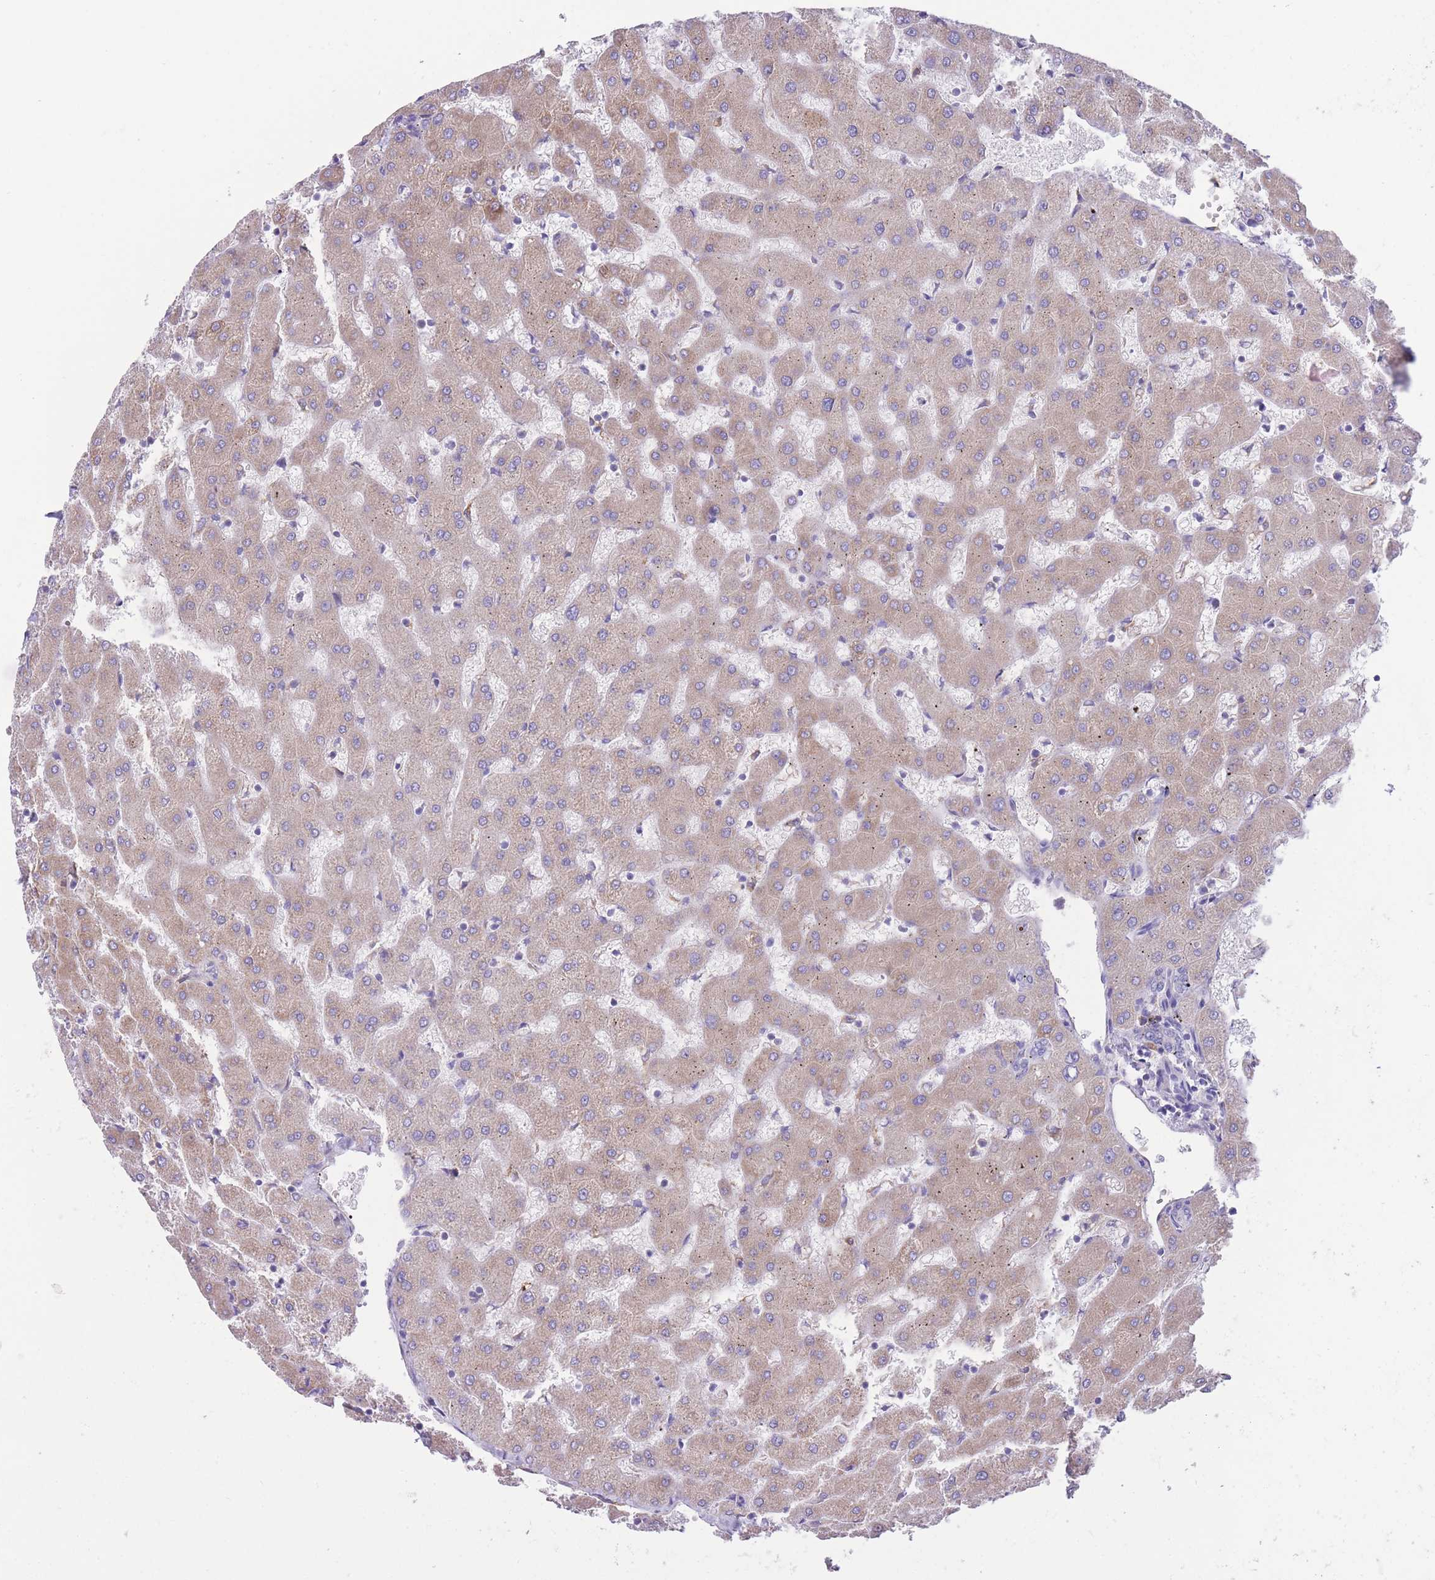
{"staining": {"intensity": "negative", "quantity": "none", "location": "none"}, "tissue": "liver", "cell_type": "Cholangiocytes", "image_type": "normal", "snomed": [{"axis": "morphology", "description": "Normal tissue, NOS"}, {"axis": "topography", "description": "Liver"}], "caption": "A high-resolution image shows immunohistochemistry (IHC) staining of benign liver, which shows no significant staining in cholangiocytes. Nuclei are stained in blue.", "gene": "DET1", "patient": {"sex": "female", "age": 63}}